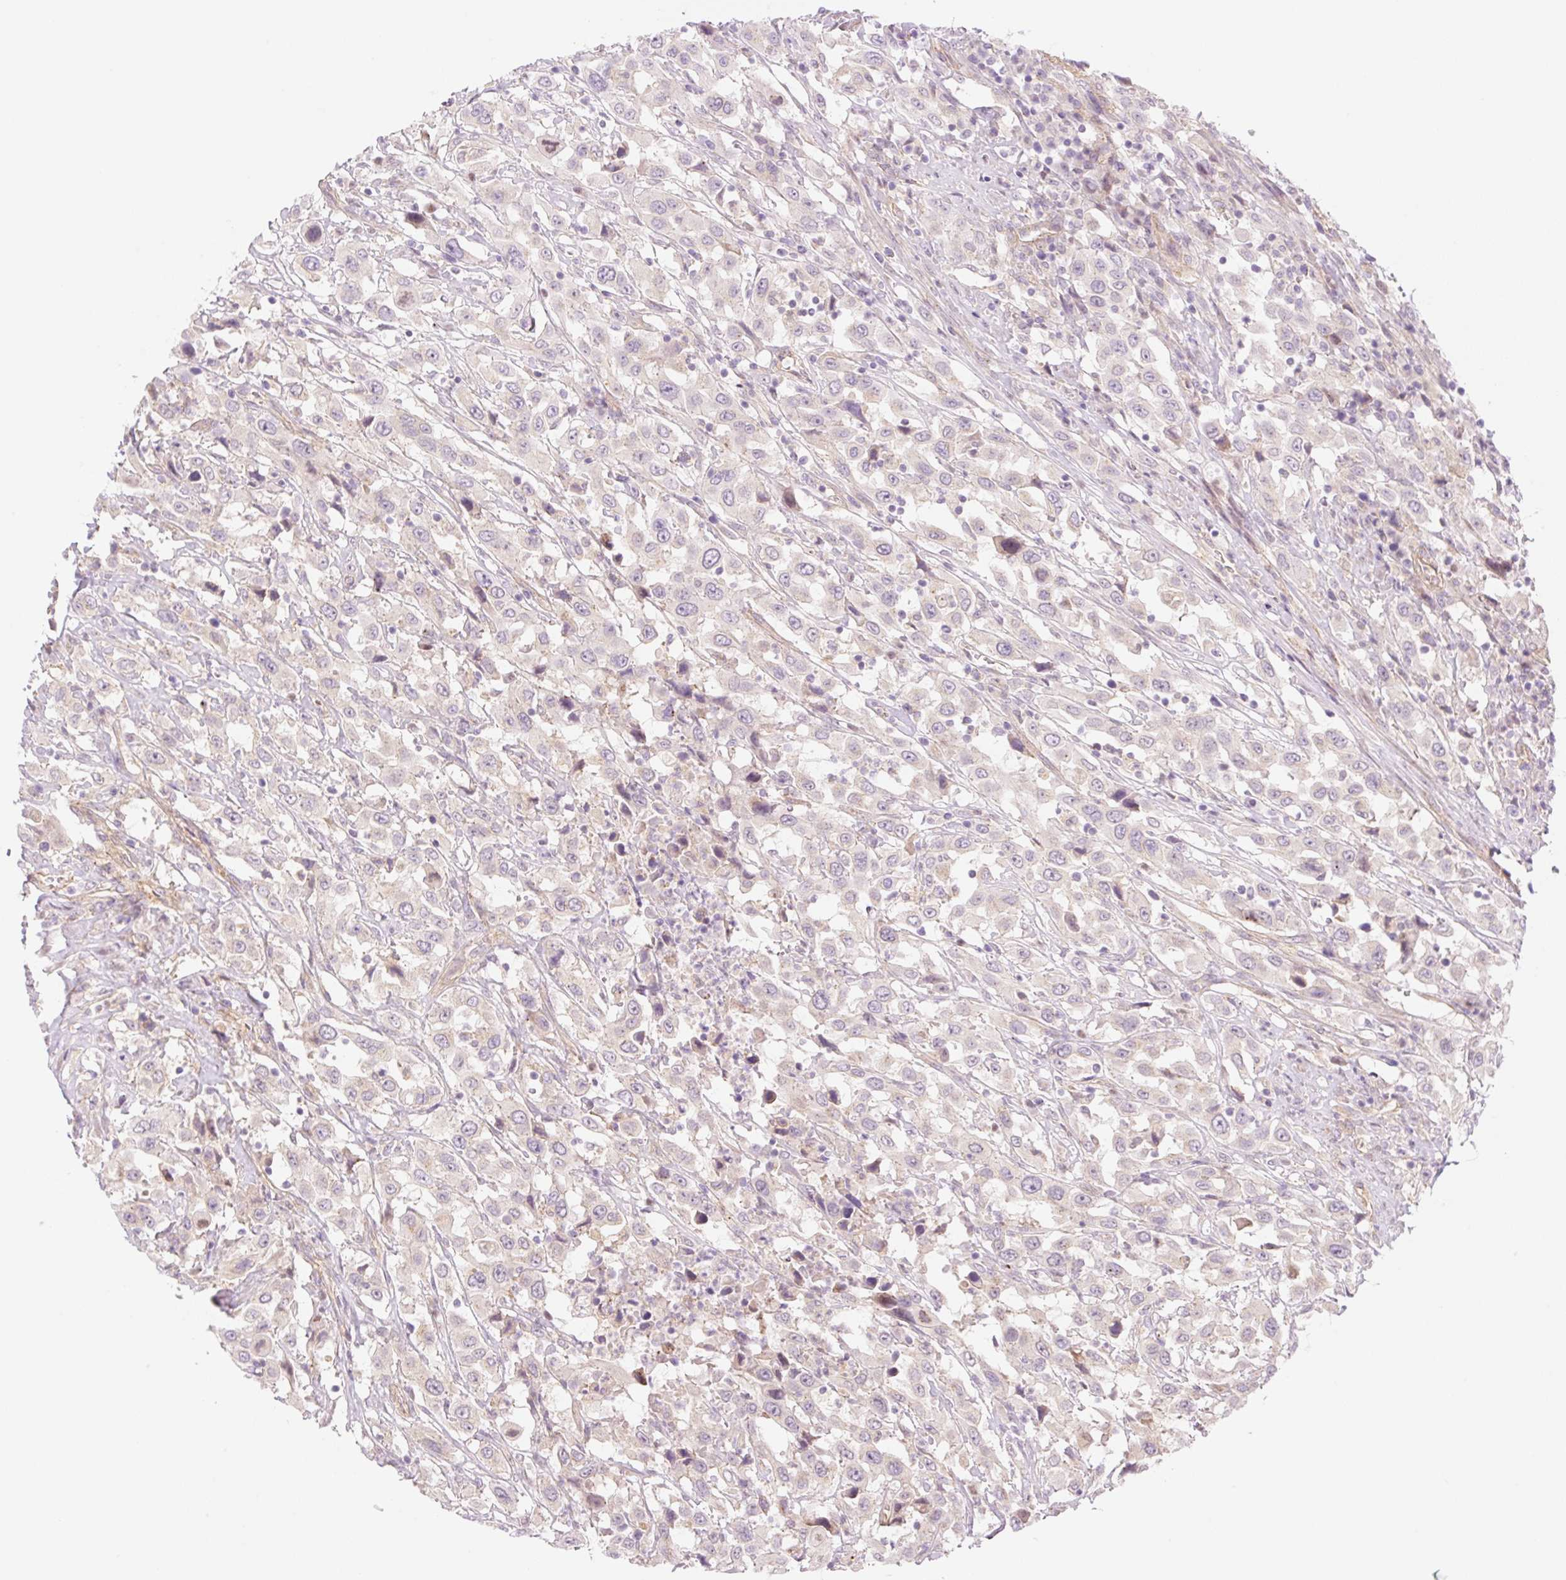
{"staining": {"intensity": "negative", "quantity": "none", "location": "none"}, "tissue": "urothelial cancer", "cell_type": "Tumor cells", "image_type": "cancer", "snomed": [{"axis": "morphology", "description": "Urothelial carcinoma, High grade"}, {"axis": "topography", "description": "Urinary bladder"}], "caption": "This is an immunohistochemistry (IHC) micrograph of human urothelial carcinoma (high-grade). There is no positivity in tumor cells.", "gene": "NLRP5", "patient": {"sex": "male", "age": 61}}